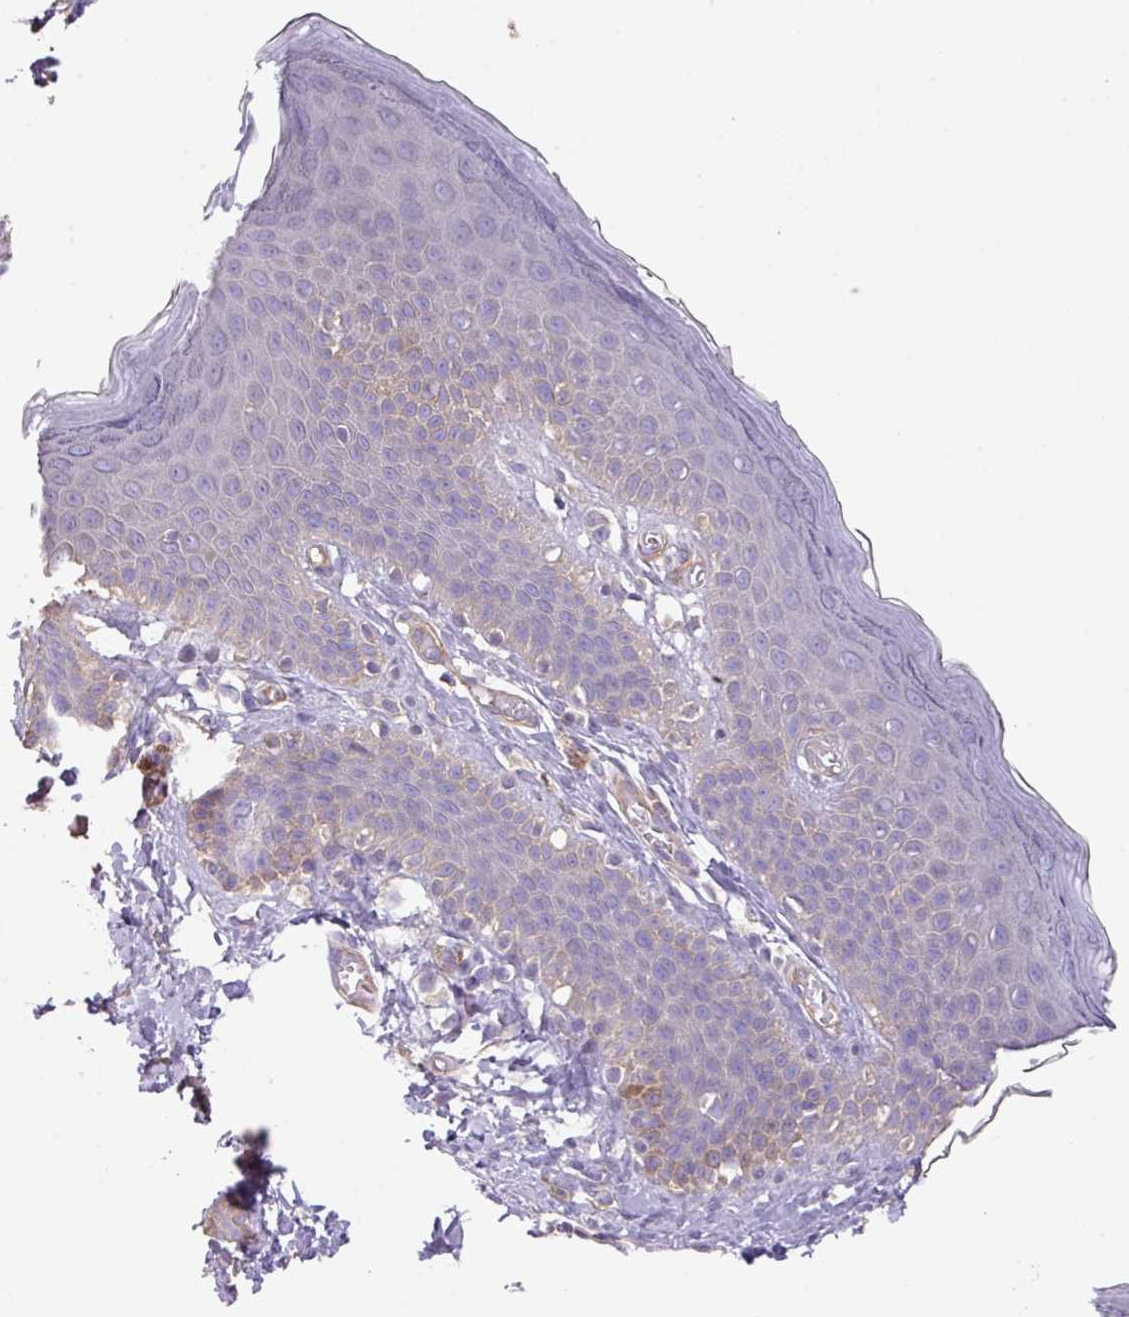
{"staining": {"intensity": "weak", "quantity": "<25%", "location": "cytoplasmic/membranous"}, "tissue": "skin", "cell_type": "Epidermal cells", "image_type": "normal", "snomed": [{"axis": "morphology", "description": "Normal tissue, NOS"}, {"axis": "topography", "description": "Anal"}], "caption": "This is a histopathology image of IHC staining of unremarkable skin, which shows no expression in epidermal cells.", "gene": "CALML4", "patient": {"sex": "female", "age": 40}}